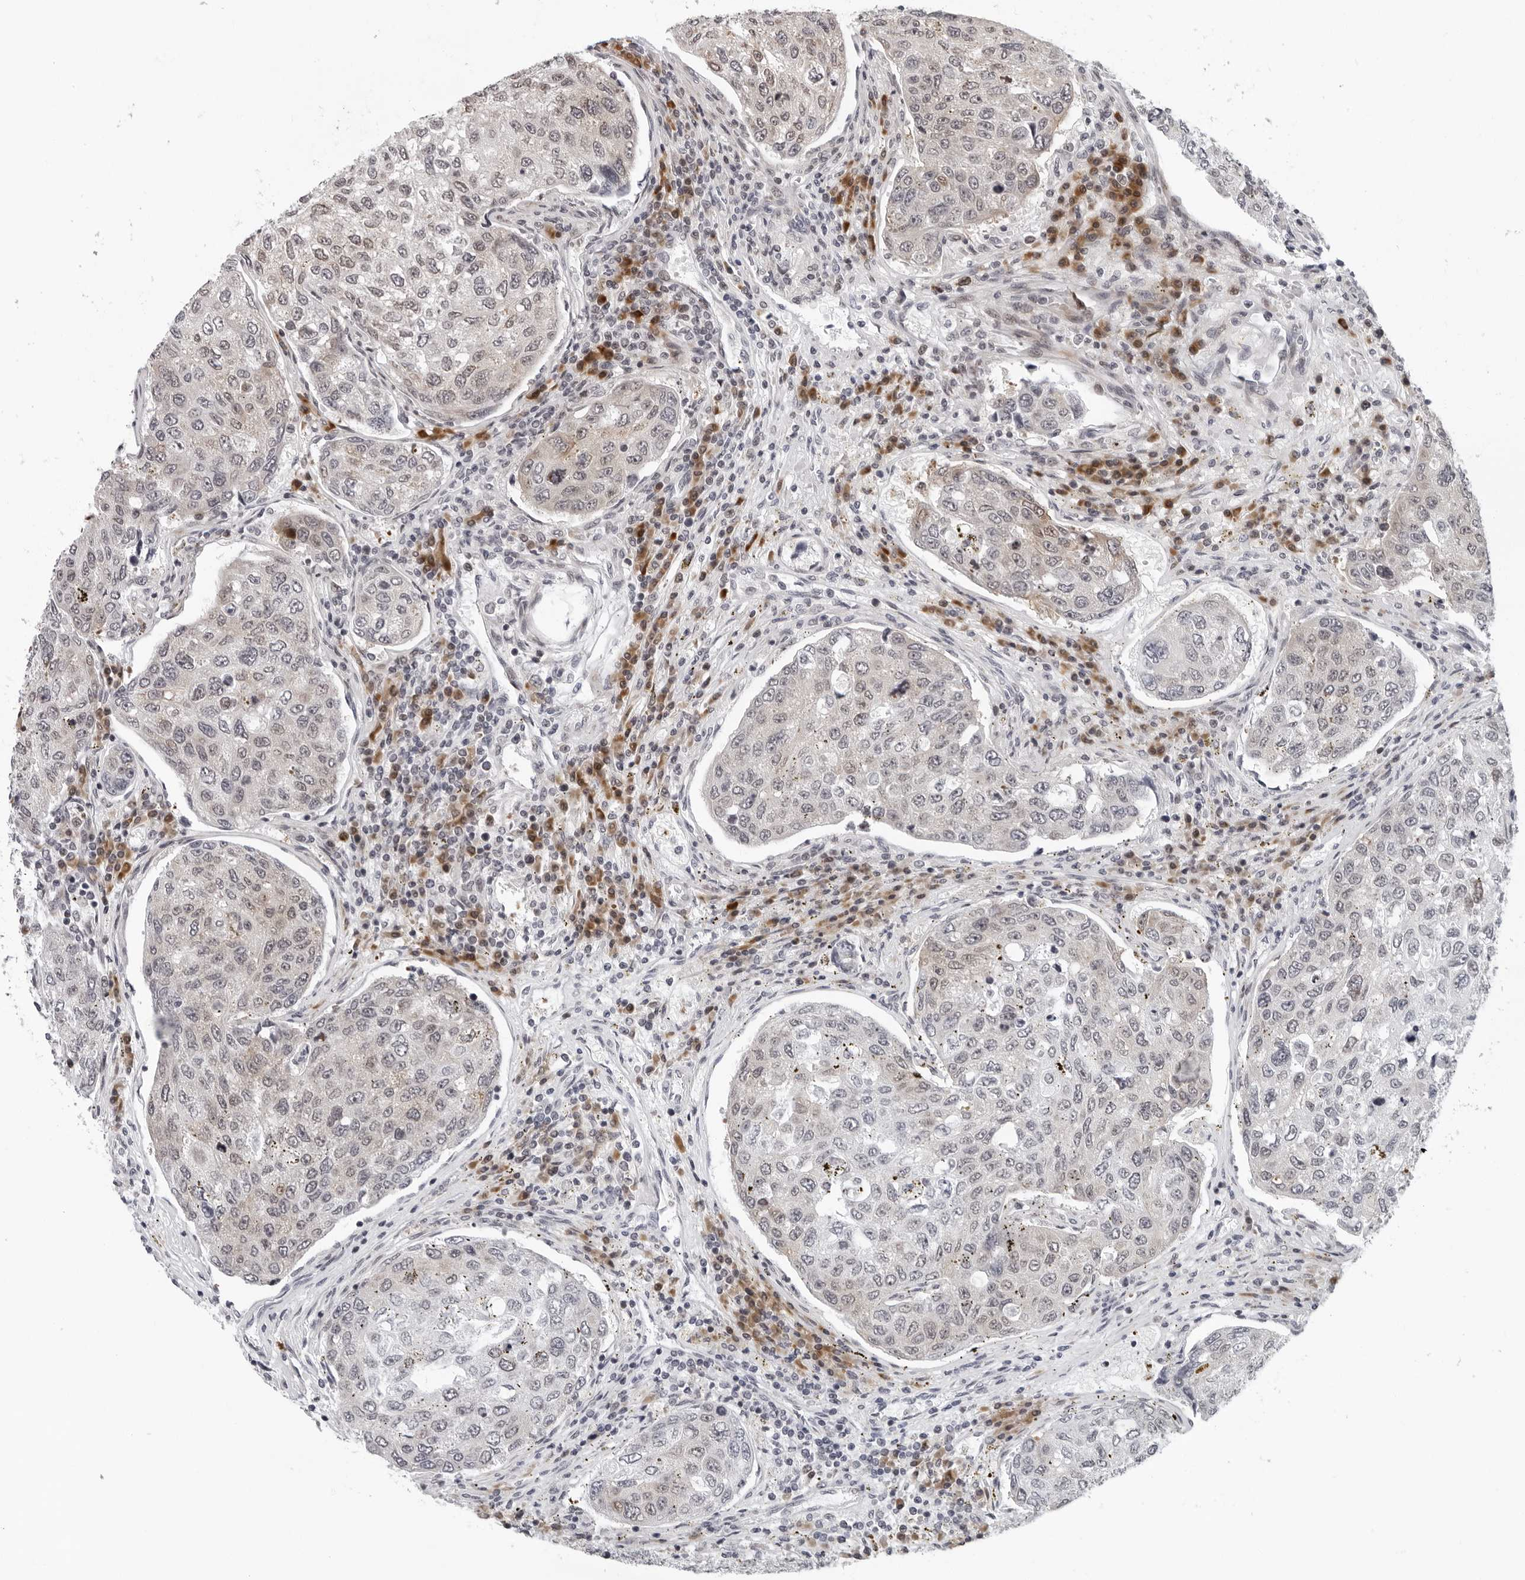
{"staining": {"intensity": "moderate", "quantity": "<25%", "location": "cytoplasmic/membranous"}, "tissue": "urothelial cancer", "cell_type": "Tumor cells", "image_type": "cancer", "snomed": [{"axis": "morphology", "description": "Urothelial carcinoma, High grade"}, {"axis": "topography", "description": "Lymph node"}, {"axis": "topography", "description": "Urinary bladder"}], "caption": "Immunohistochemistry histopathology image of neoplastic tissue: urothelial cancer stained using immunohistochemistry demonstrates low levels of moderate protein expression localized specifically in the cytoplasmic/membranous of tumor cells, appearing as a cytoplasmic/membranous brown color.", "gene": "PIP4K2C", "patient": {"sex": "male", "age": 51}}